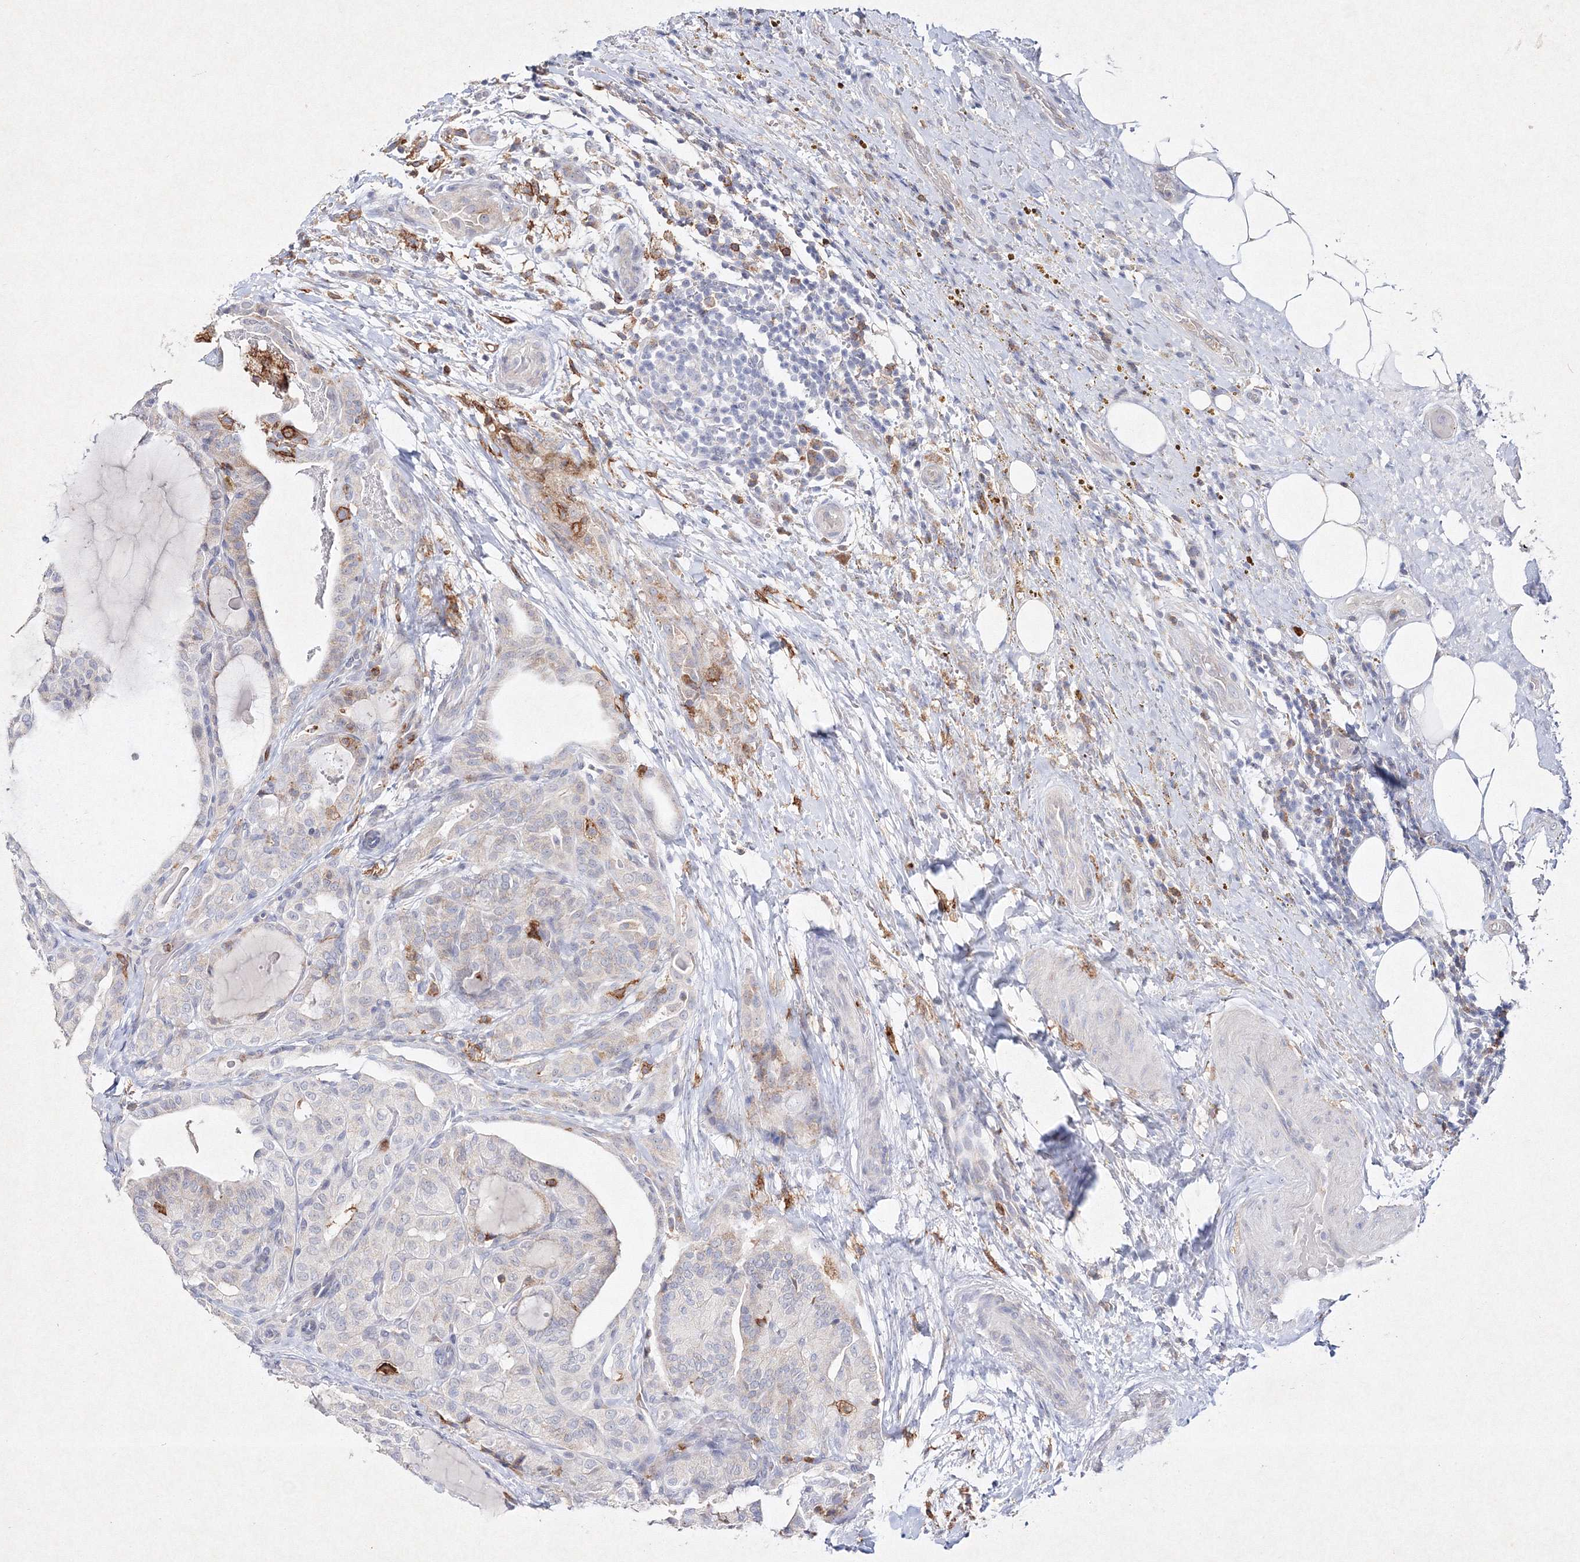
{"staining": {"intensity": "negative", "quantity": "none", "location": "none"}, "tissue": "thyroid cancer", "cell_type": "Tumor cells", "image_type": "cancer", "snomed": [{"axis": "morphology", "description": "Papillary adenocarcinoma, NOS"}, {"axis": "topography", "description": "Thyroid gland"}], "caption": "Protein analysis of thyroid cancer (papillary adenocarcinoma) shows no significant staining in tumor cells.", "gene": "HCST", "patient": {"sex": "male", "age": 77}}